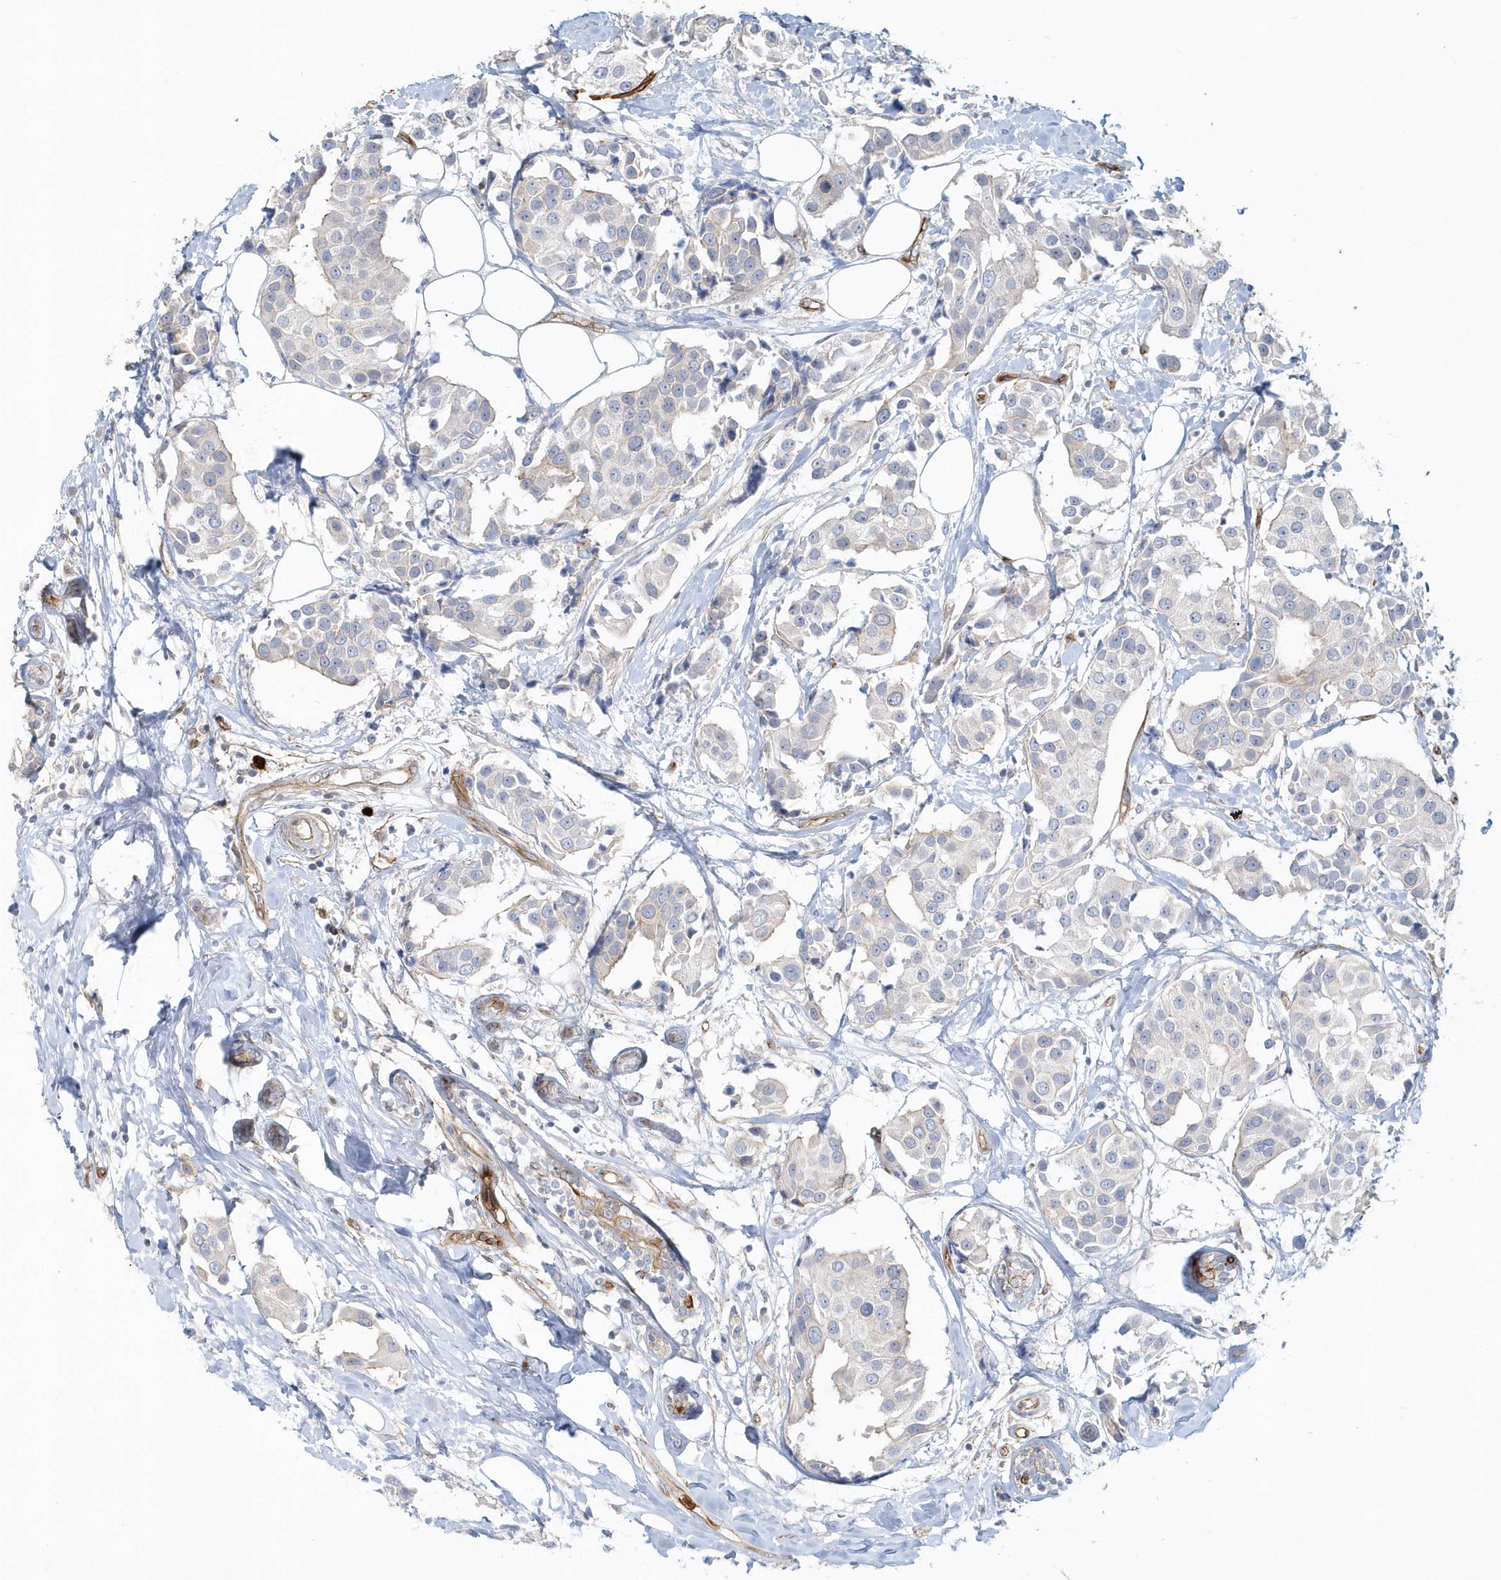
{"staining": {"intensity": "negative", "quantity": "none", "location": "none"}, "tissue": "breast cancer", "cell_type": "Tumor cells", "image_type": "cancer", "snomed": [{"axis": "morphology", "description": "Normal tissue, NOS"}, {"axis": "morphology", "description": "Duct carcinoma"}, {"axis": "topography", "description": "Breast"}], "caption": "Protein analysis of breast infiltrating ductal carcinoma reveals no significant positivity in tumor cells. (DAB (3,3'-diaminobenzidine) immunohistochemistry (IHC), high magnification).", "gene": "DNAH1", "patient": {"sex": "female", "age": 39}}